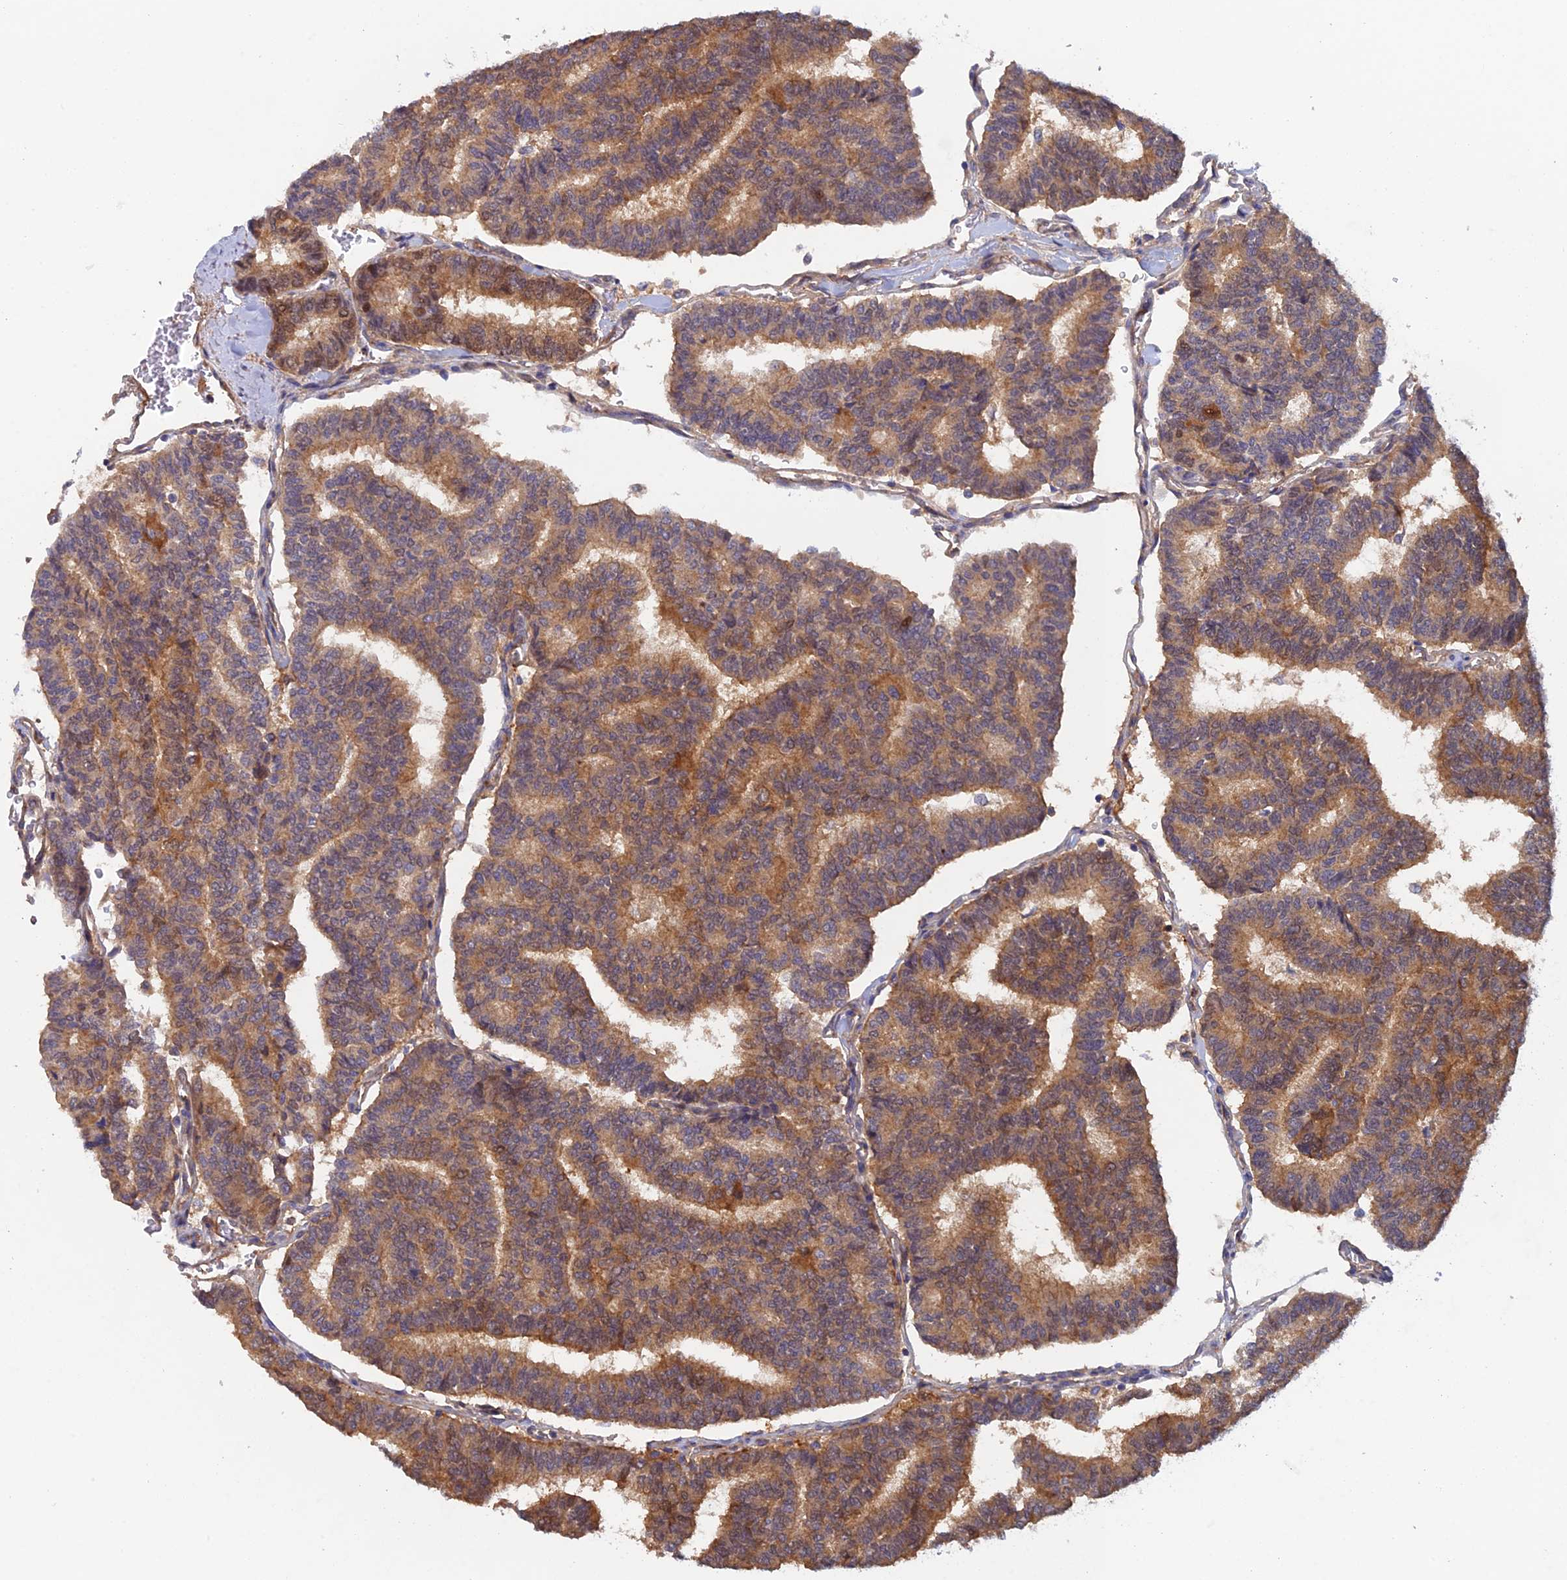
{"staining": {"intensity": "moderate", "quantity": ">75%", "location": "cytoplasmic/membranous"}, "tissue": "thyroid cancer", "cell_type": "Tumor cells", "image_type": "cancer", "snomed": [{"axis": "morphology", "description": "Papillary adenocarcinoma, NOS"}, {"axis": "topography", "description": "Thyroid gland"}], "caption": "Moderate cytoplasmic/membranous expression is present in about >75% of tumor cells in papillary adenocarcinoma (thyroid).", "gene": "FZR1", "patient": {"sex": "female", "age": 35}}